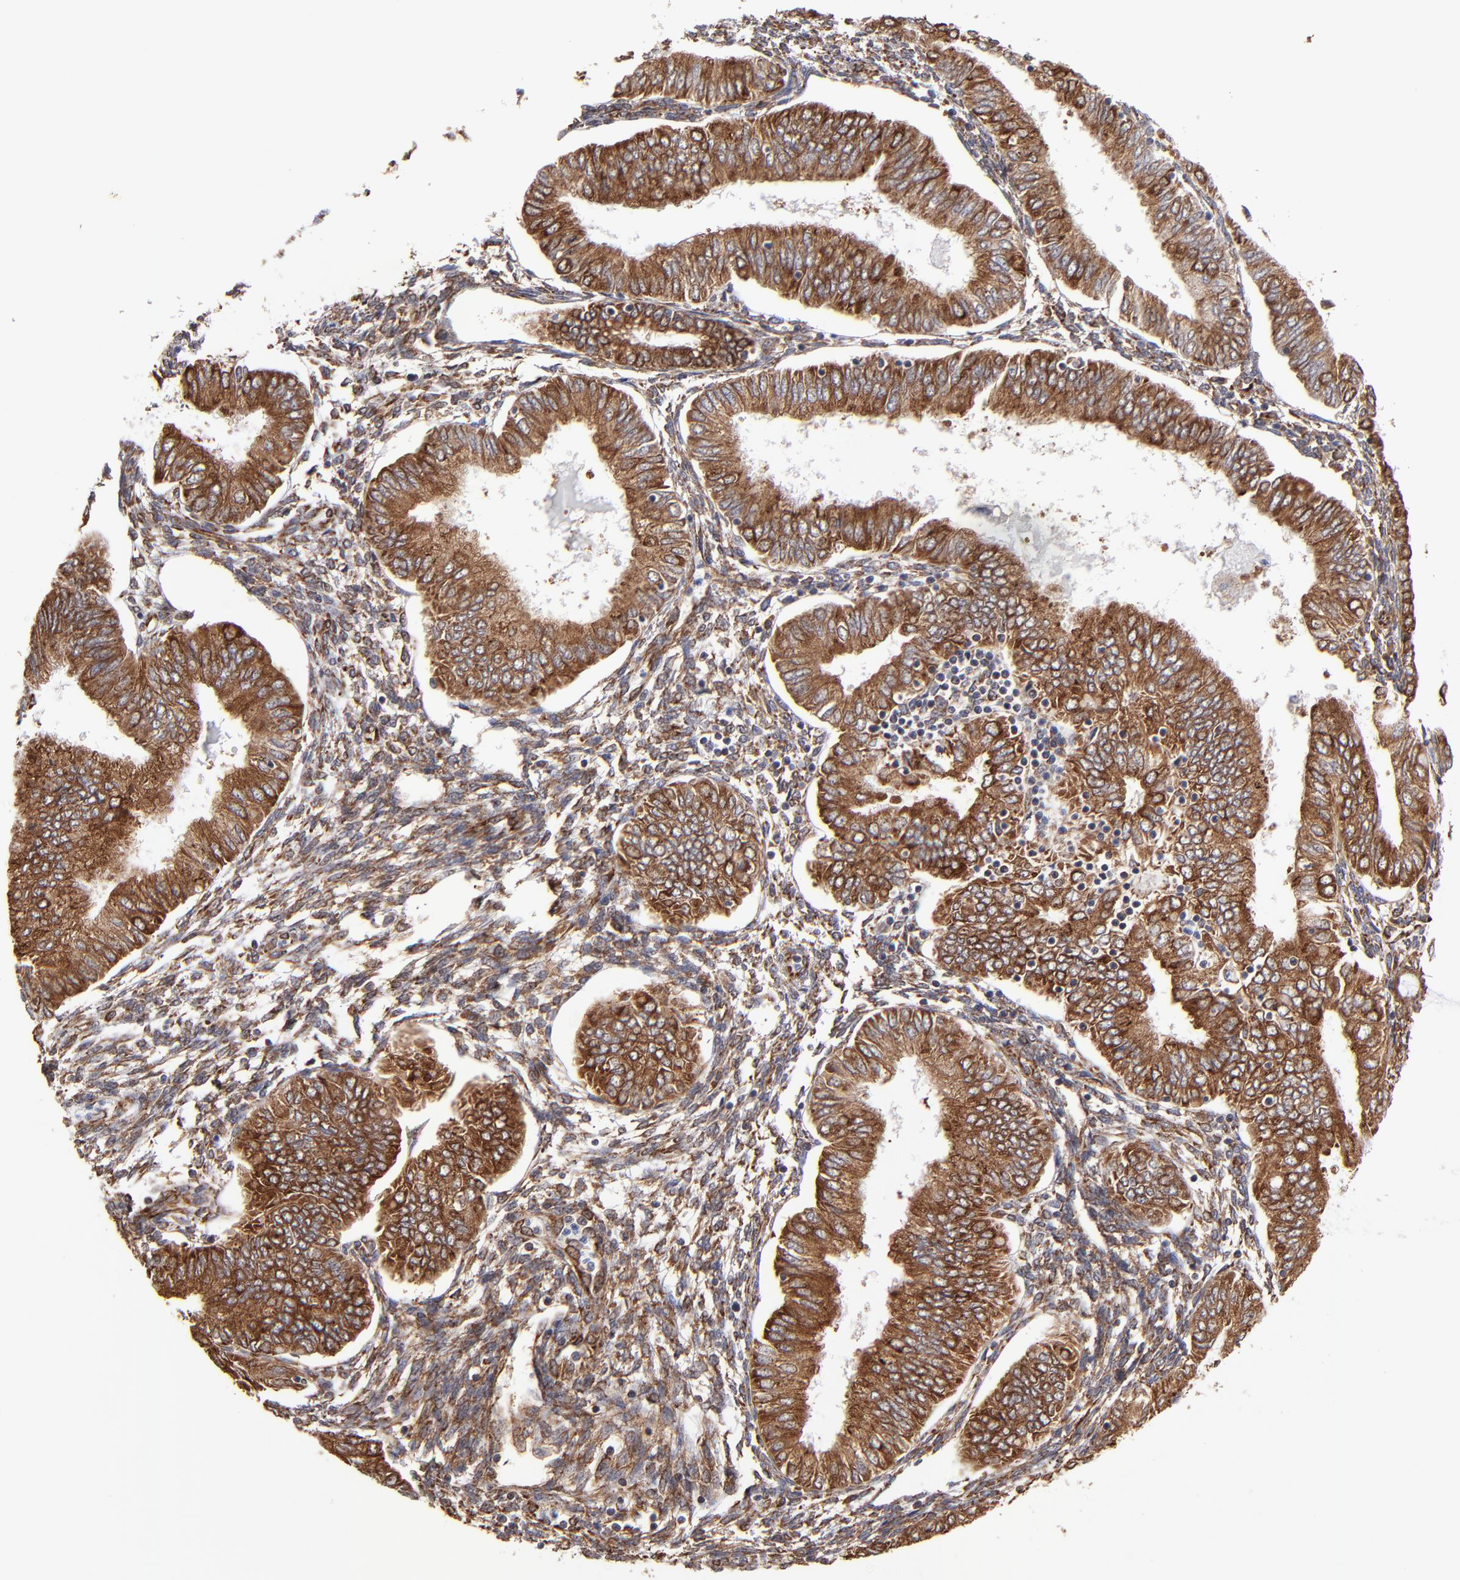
{"staining": {"intensity": "moderate", "quantity": ">75%", "location": "cytoplasmic/membranous"}, "tissue": "endometrial cancer", "cell_type": "Tumor cells", "image_type": "cancer", "snomed": [{"axis": "morphology", "description": "Adenocarcinoma, NOS"}, {"axis": "topography", "description": "Endometrium"}], "caption": "IHC micrograph of neoplastic tissue: human endometrial adenocarcinoma stained using immunohistochemistry shows medium levels of moderate protein expression localized specifically in the cytoplasmic/membranous of tumor cells, appearing as a cytoplasmic/membranous brown color.", "gene": "KTN1", "patient": {"sex": "female", "age": 51}}